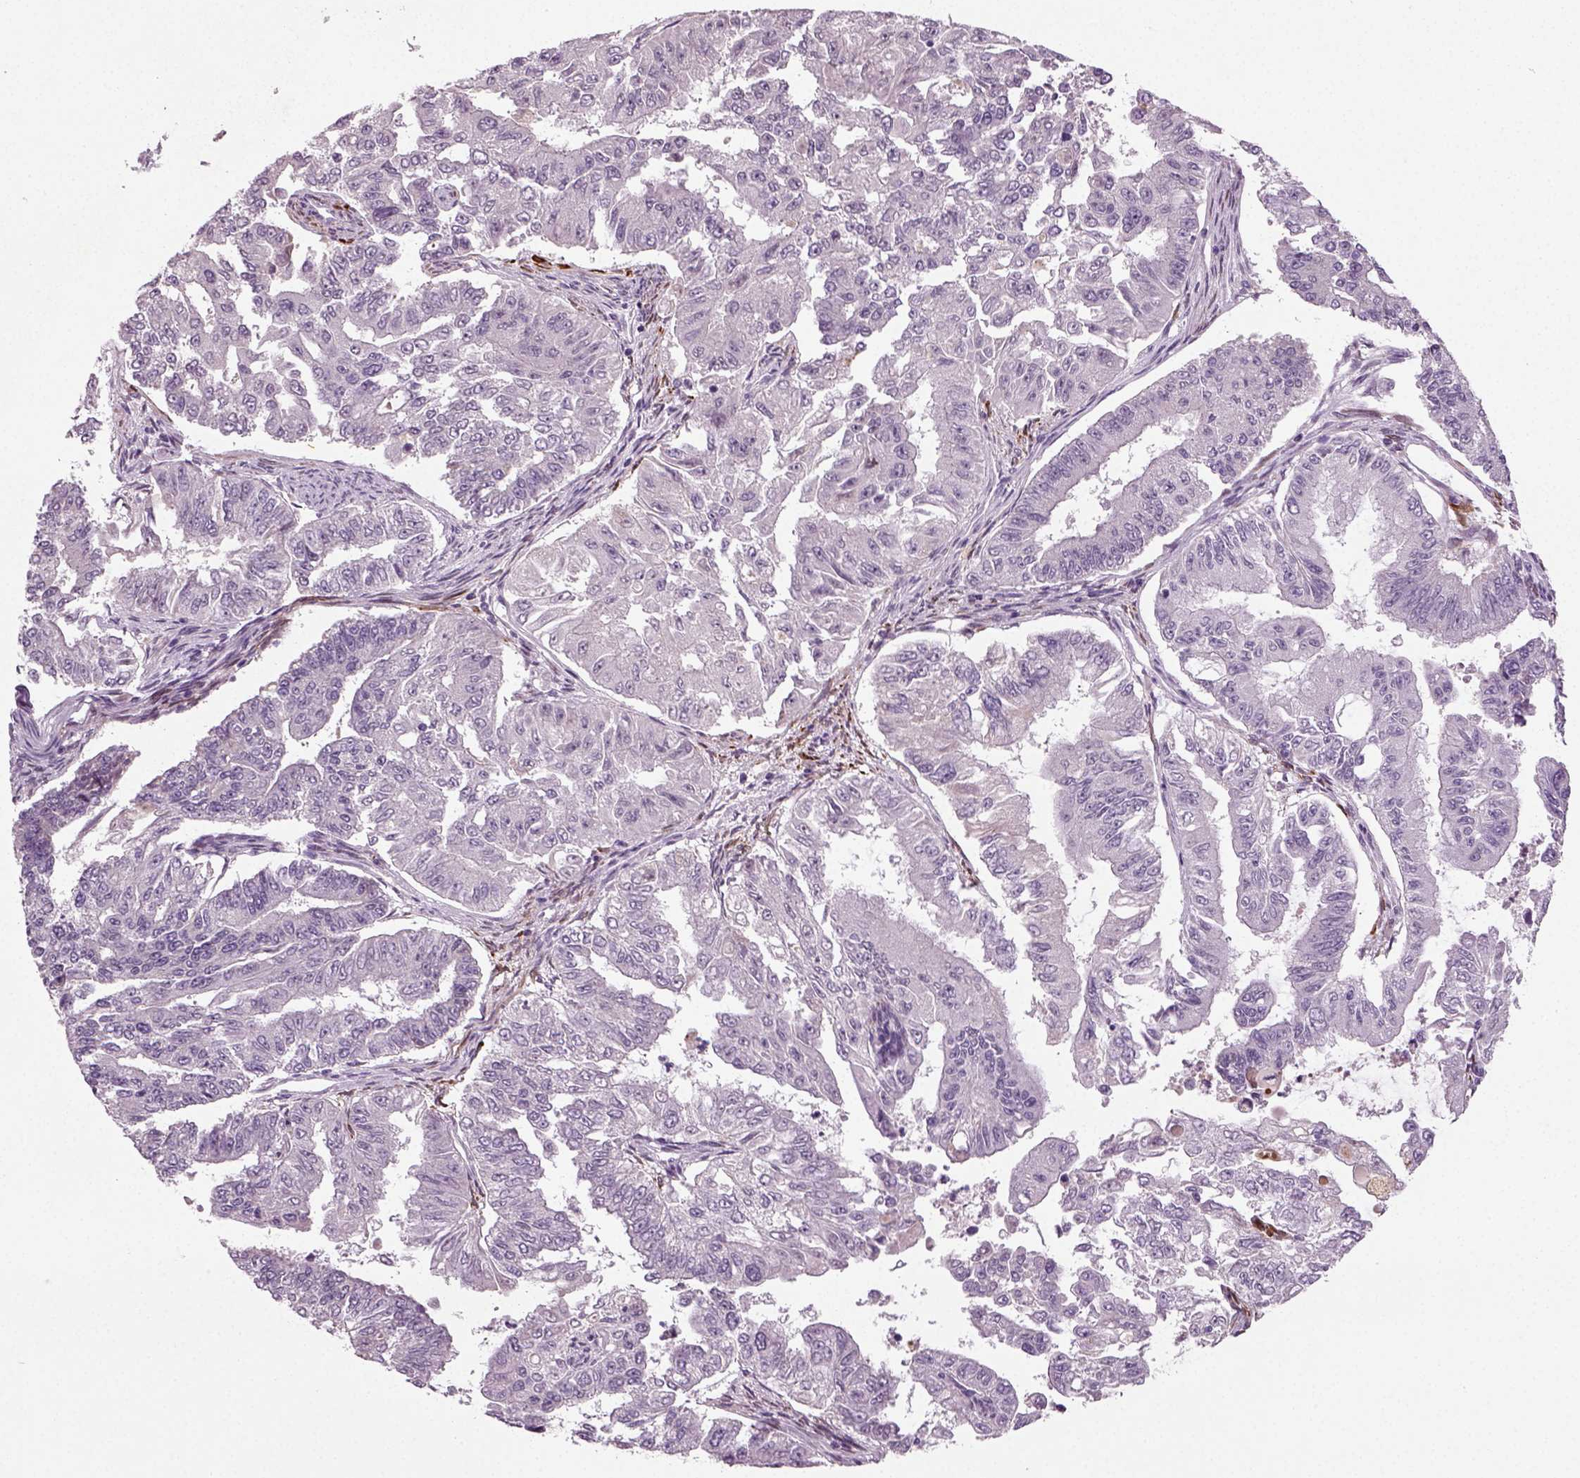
{"staining": {"intensity": "negative", "quantity": "none", "location": "none"}, "tissue": "endometrial cancer", "cell_type": "Tumor cells", "image_type": "cancer", "snomed": [{"axis": "morphology", "description": "Adenocarcinoma, NOS"}, {"axis": "topography", "description": "Uterus"}], "caption": "This is an immunohistochemistry (IHC) micrograph of human endometrial cancer (adenocarcinoma). There is no staining in tumor cells.", "gene": "SYNGAP1", "patient": {"sex": "female", "age": 59}}